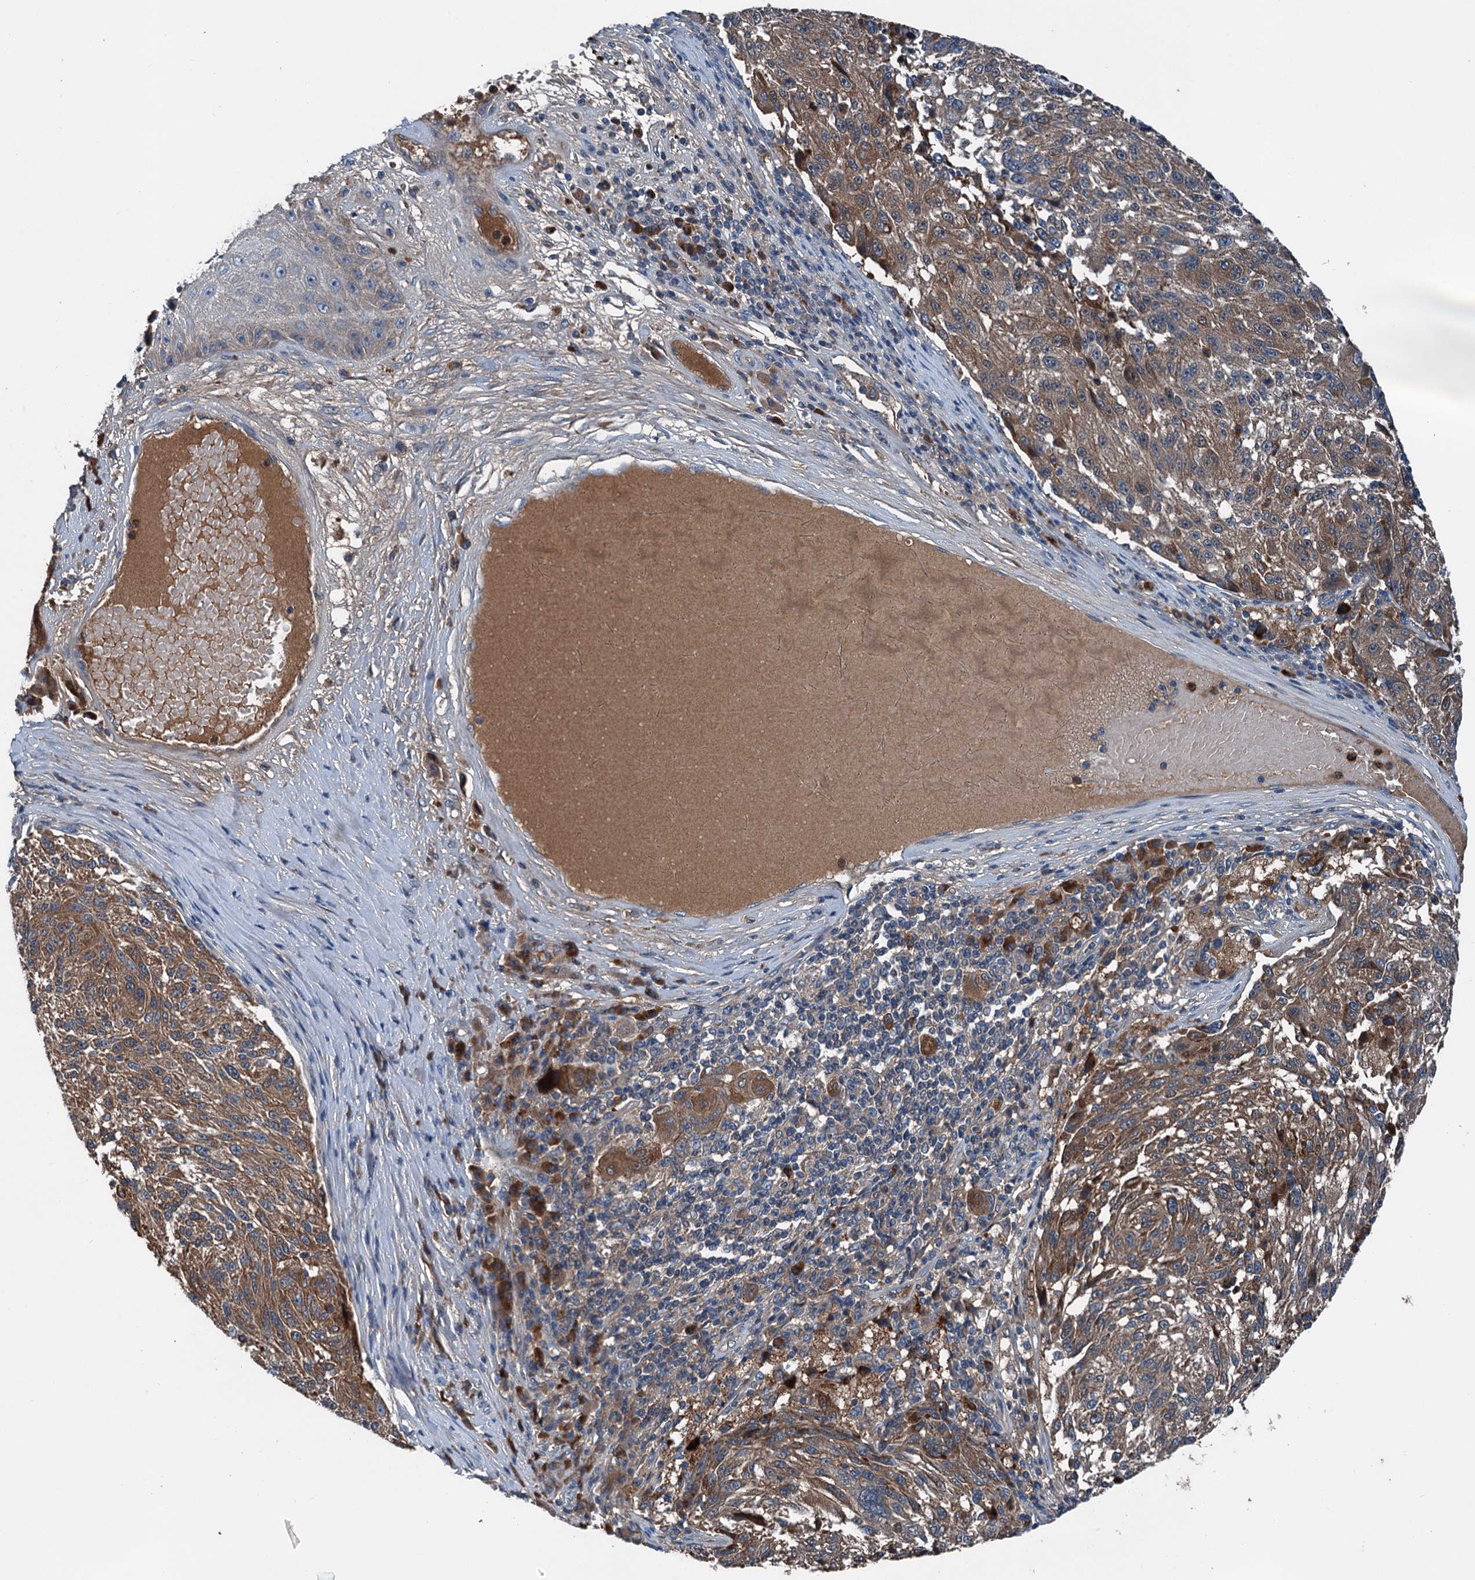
{"staining": {"intensity": "moderate", "quantity": ">75%", "location": "cytoplasmic/membranous"}, "tissue": "melanoma", "cell_type": "Tumor cells", "image_type": "cancer", "snomed": [{"axis": "morphology", "description": "Malignant melanoma, NOS"}, {"axis": "topography", "description": "Skin"}], "caption": "Melanoma tissue displays moderate cytoplasmic/membranous positivity in approximately >75% of tumor cells, visualized by immunohistochemistry.", "gene": "PDSS1", "patient": {"sex": "male", "age": 53}}